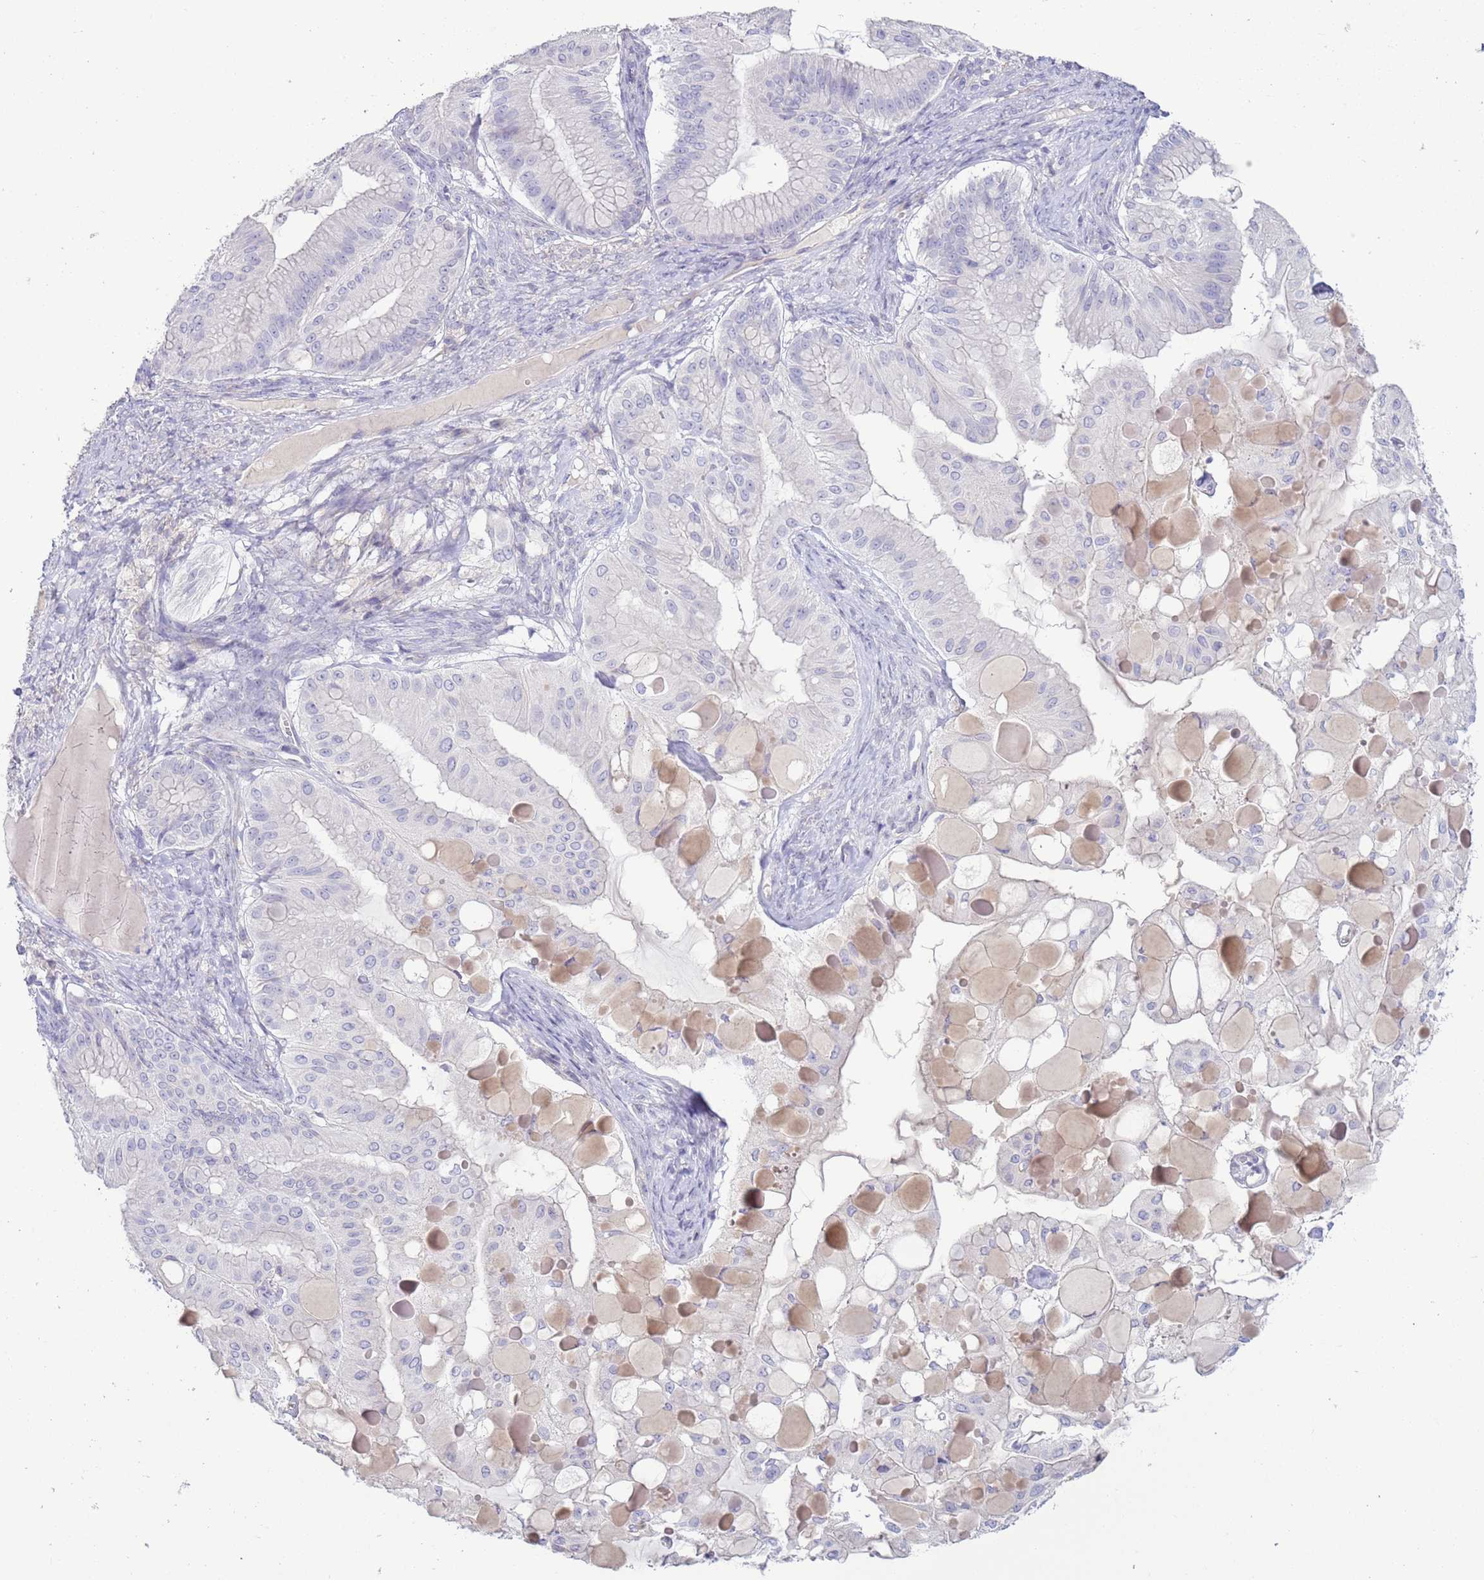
{"staining": {"intensity": "negative", "quantity": "none", "location": "none"}, "tissue": "ovarian cancer", "cell_type": "Tumor cells", "image_type": "cancer", "snomed": [{"axis": "morphology", "description": "Cystadenocarcinoma, mucinous, NOS"}, {"axis": "topography", "description": "Ovary"}], "caption": "DAB (3,3'-diaminobenzidine) immunohistochemical staining of human ovarian cancer exhibits no significant positivity in tumor cells.", "gene": "NPAP1", "patient": {"sex": "female", "age": 61}}